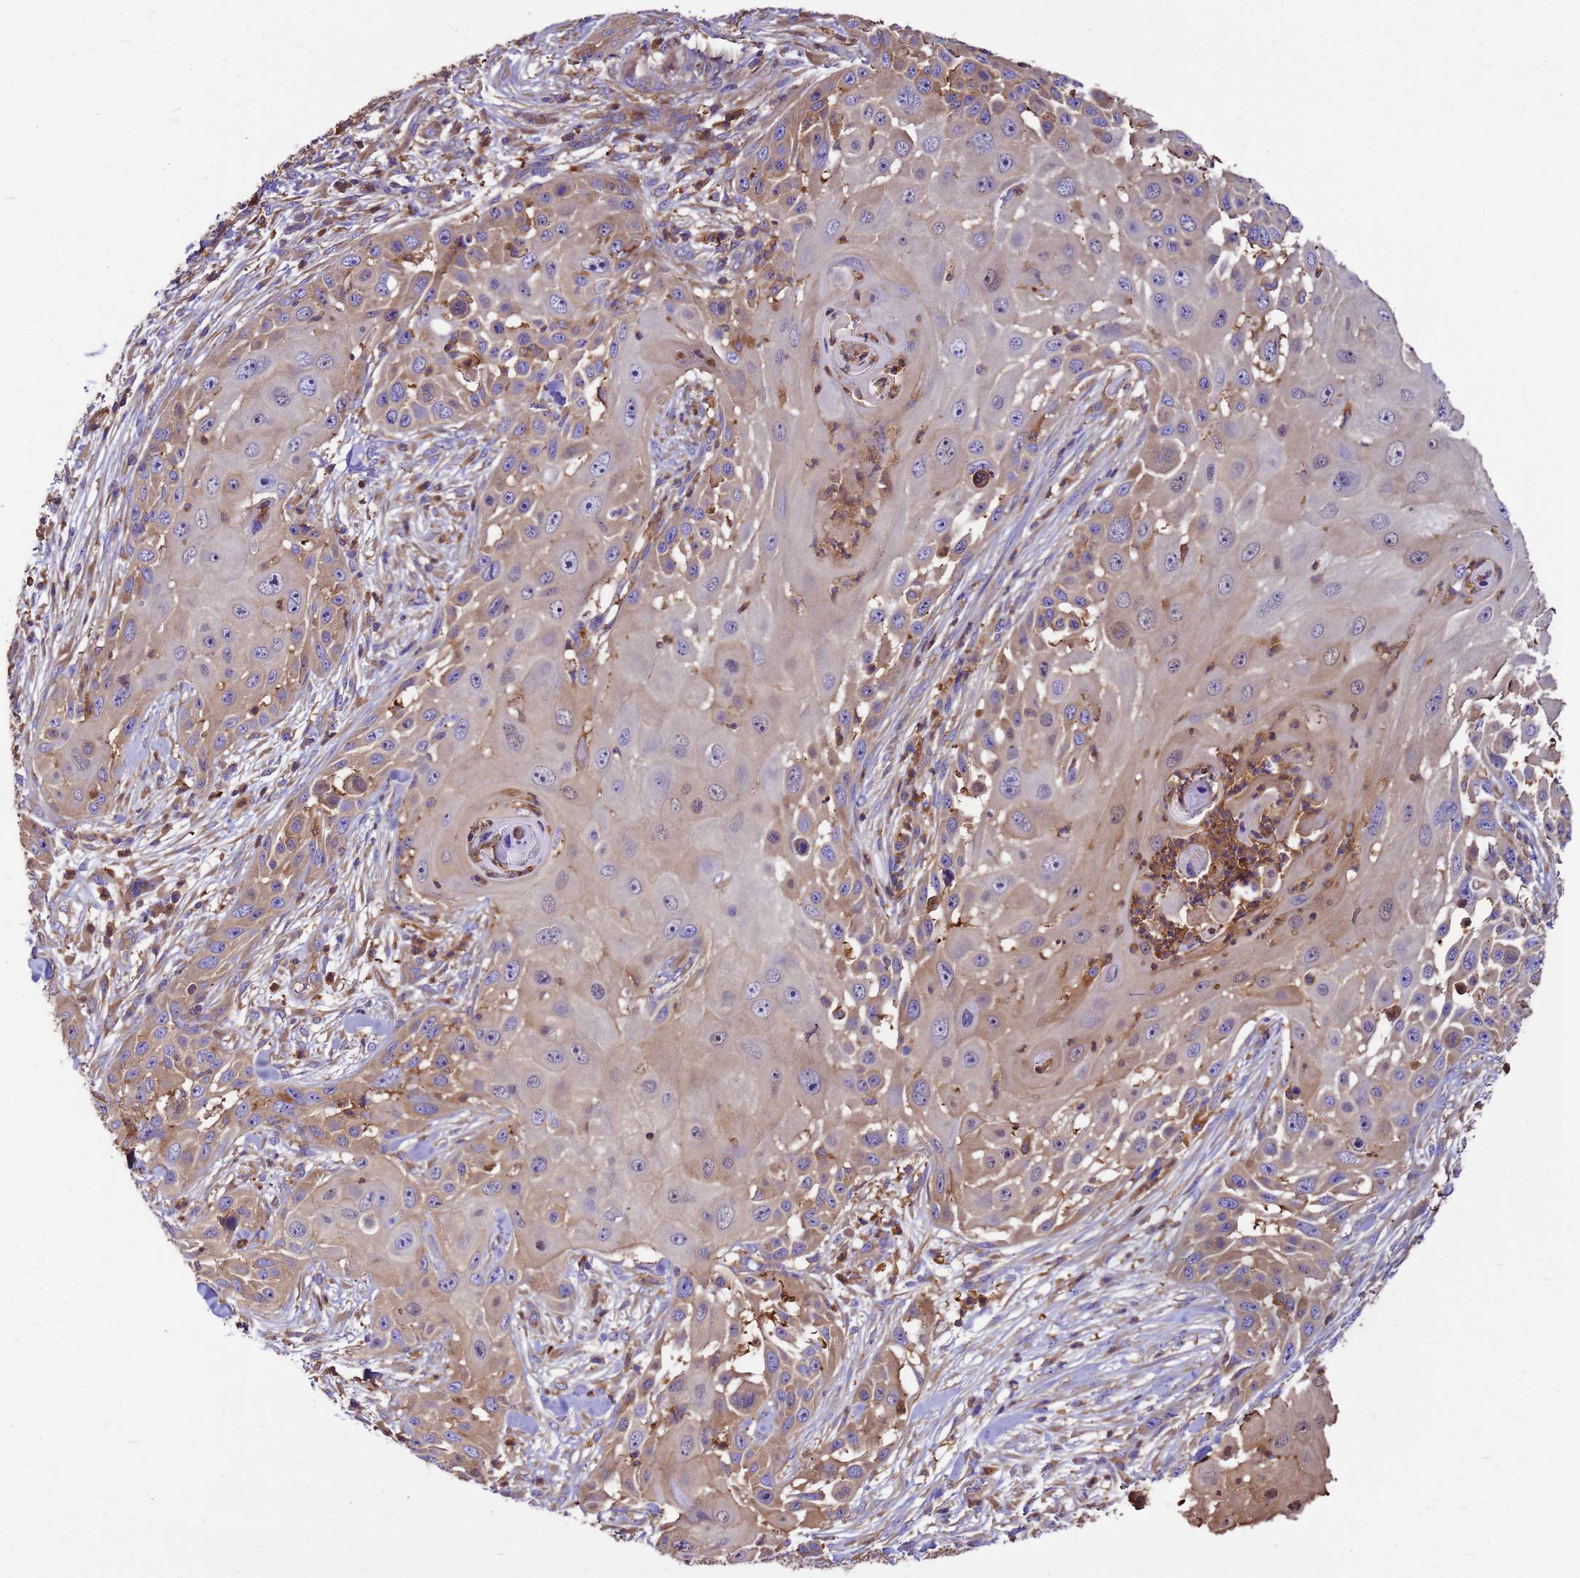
{"staining": {"intensity": "weak", "quantity": ">75%", "location": "cytoplasmic/membranous"}, "tissue": "skin cancer", "cell_type": "Tumor cells", "image_type": "cancer", "snomed": [{"axis": "morphology", "description": "Squamous cell carcinoma, NOS"}, {"axis": "topography", "description": "Skin"}], "caption": "This is a histology image of immunohistochemistry staining of skin cancer, which shows weak positivity in the cytoplasmic/membranous of tumor cells.", "gene": "ZNF235", "patient": {"sex": "female", "age": 44}}